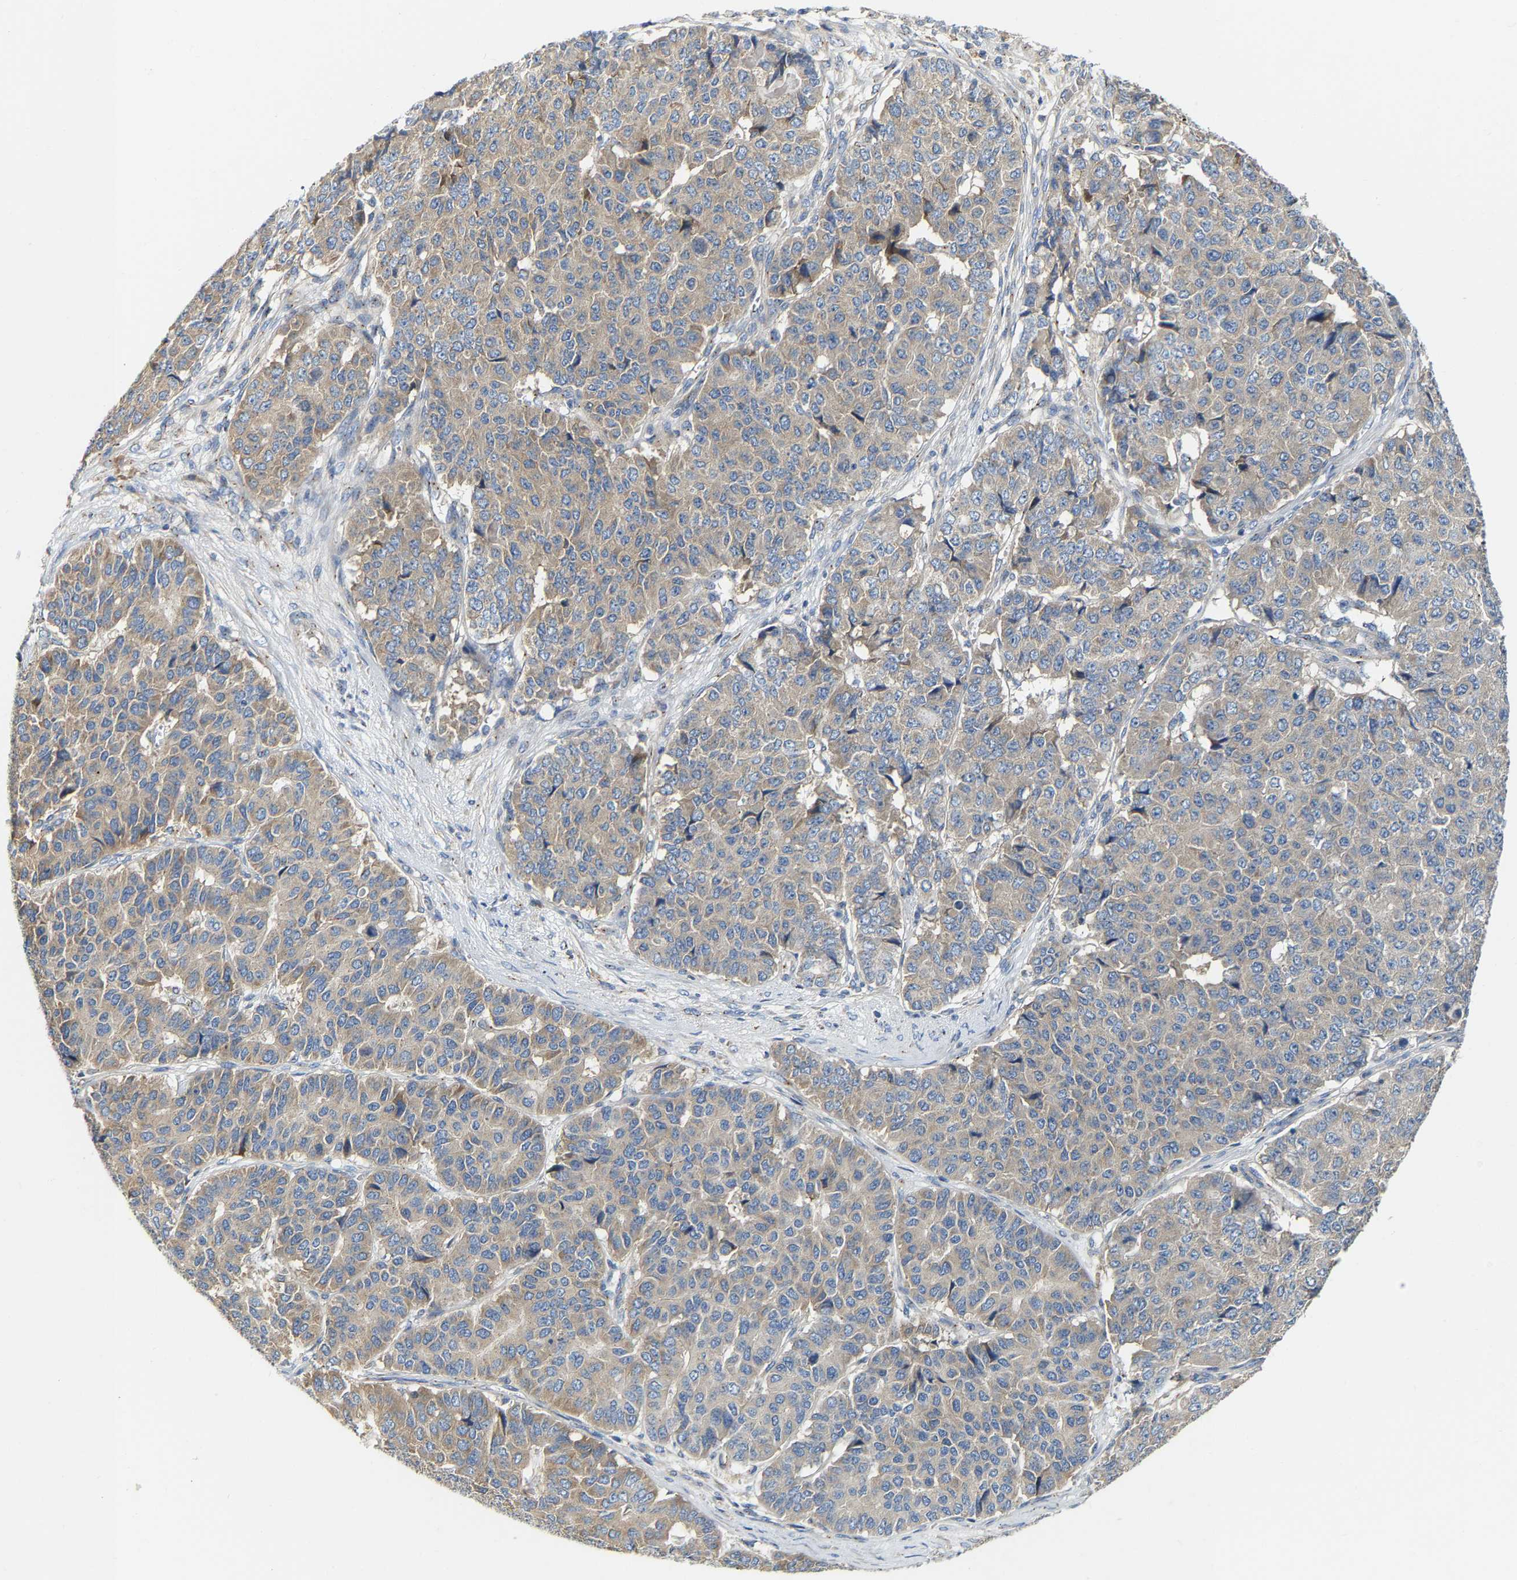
{"staining": {"intensity": "moderate", "quantity": ">75%", "location": "cytoplasmic/membranous"}, "tissue": "pancreatic cancer", "cell_type": "Tumor cells", "image_type": "cancer", "snomed": [{"axis": "morphology", "description": "Adenocarcinoma, NOS"}, {"axis": "topography", "description": "Pancreas"}], "caption": "Pancreatic cancer tissue demonstrates moderate cytoplasmic/membranous expression in about >75% of tumor cells", "gene": "PCNT", "patient": {"sex": "male", "age": 50}}